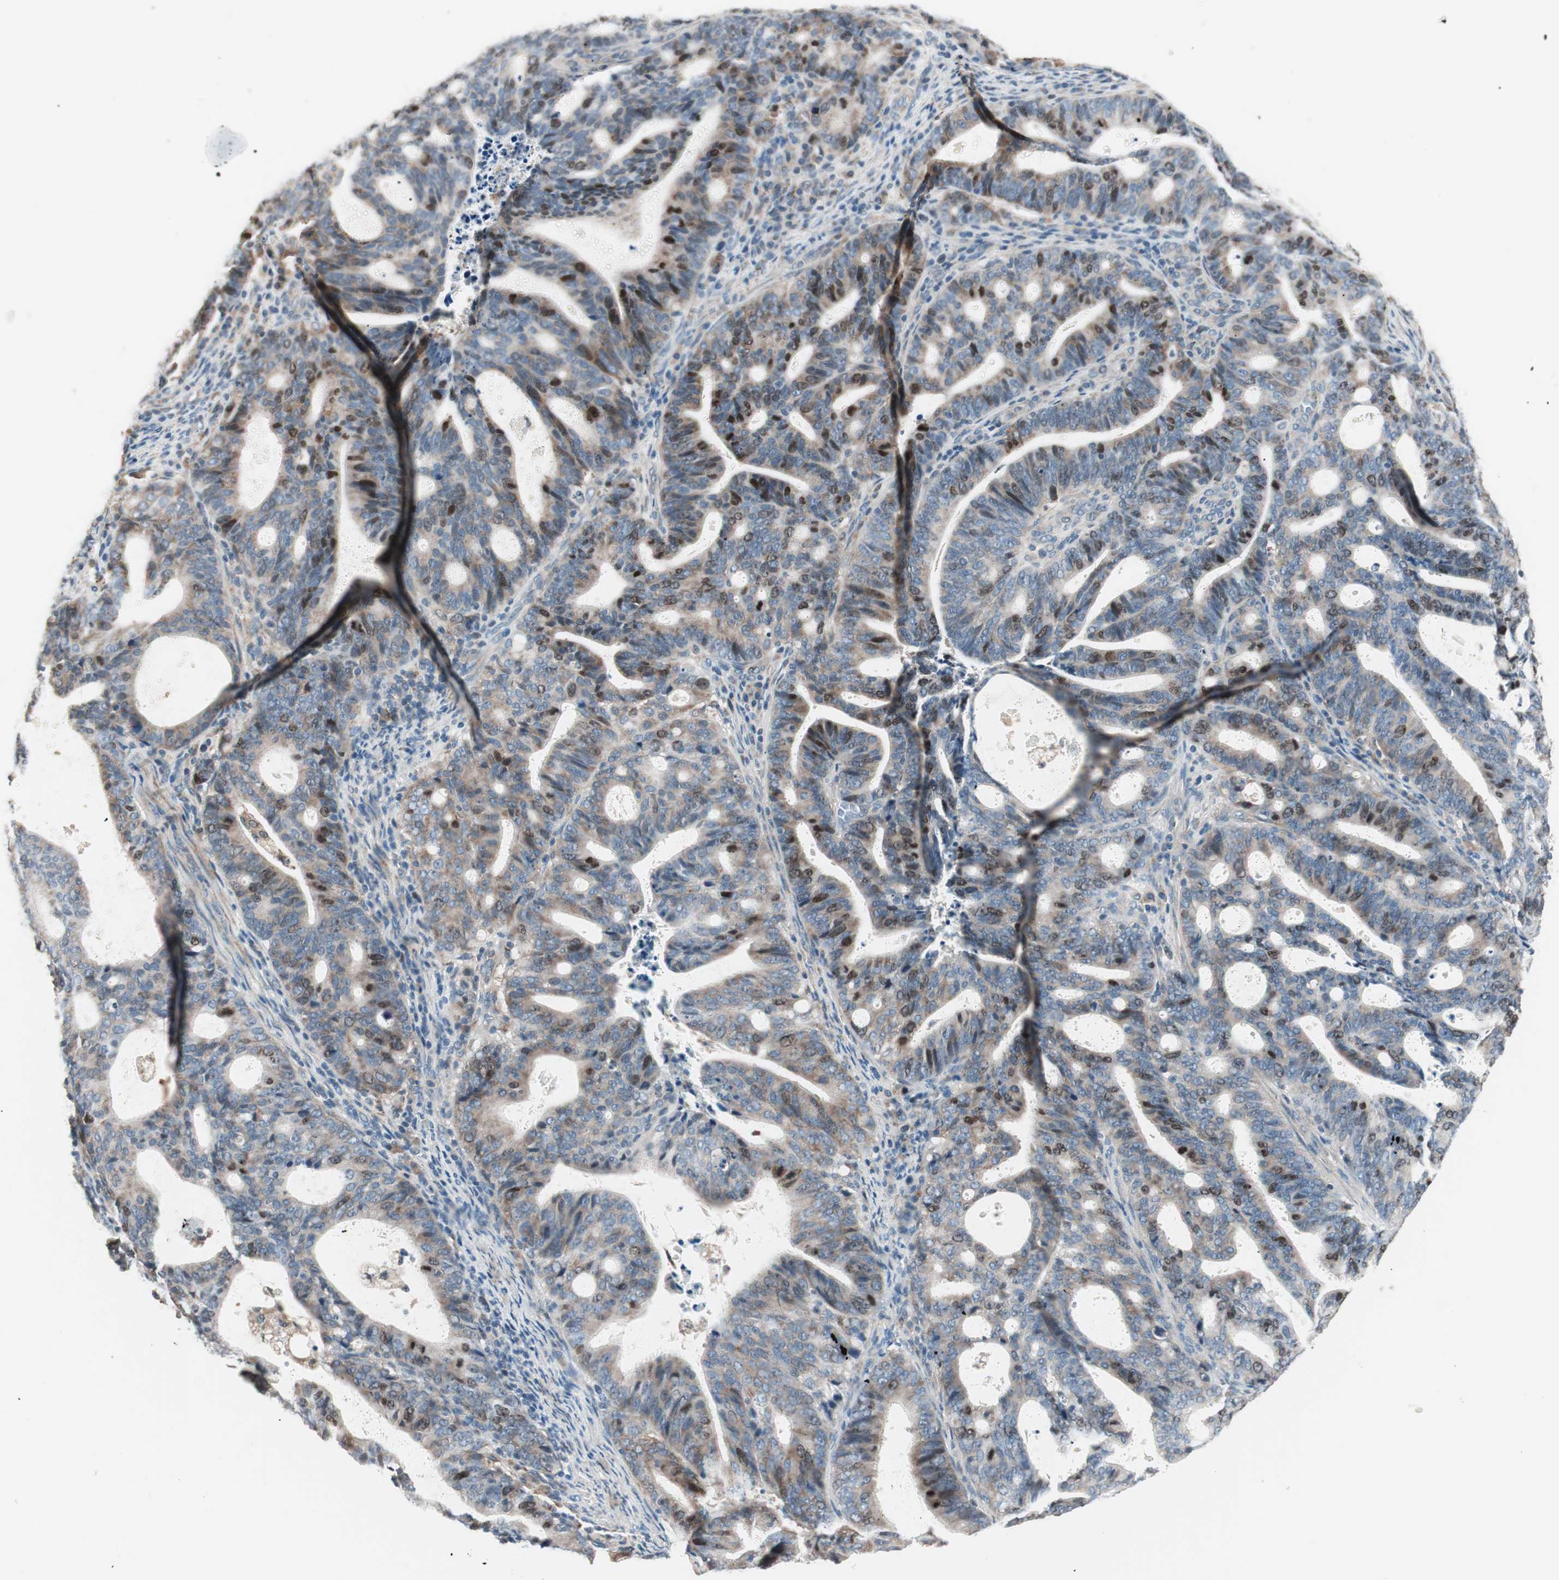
{"staining": {"intensity": "strong", "quantity": ">75%", "location": "cytoplasmic/membranous,nuclear"}, "tissue": "endometrial cancer", "cell_type": "Tumor cells", "image_type": "cancer", "snomed": [{"axis": "morphology", "description": "Adenocarcinoma, NOS"}, {"axis": "topography", "description": "Uterus"}], "caption": "Adenocarcinoma (endometrial) stained with a brown dye demonstrates strong cytoplasmic/membranous and nuclear positive staining in about >75% of tumor cells.", "gene": "NFRKB", "patient": {"sex": "female", "age": 83}}